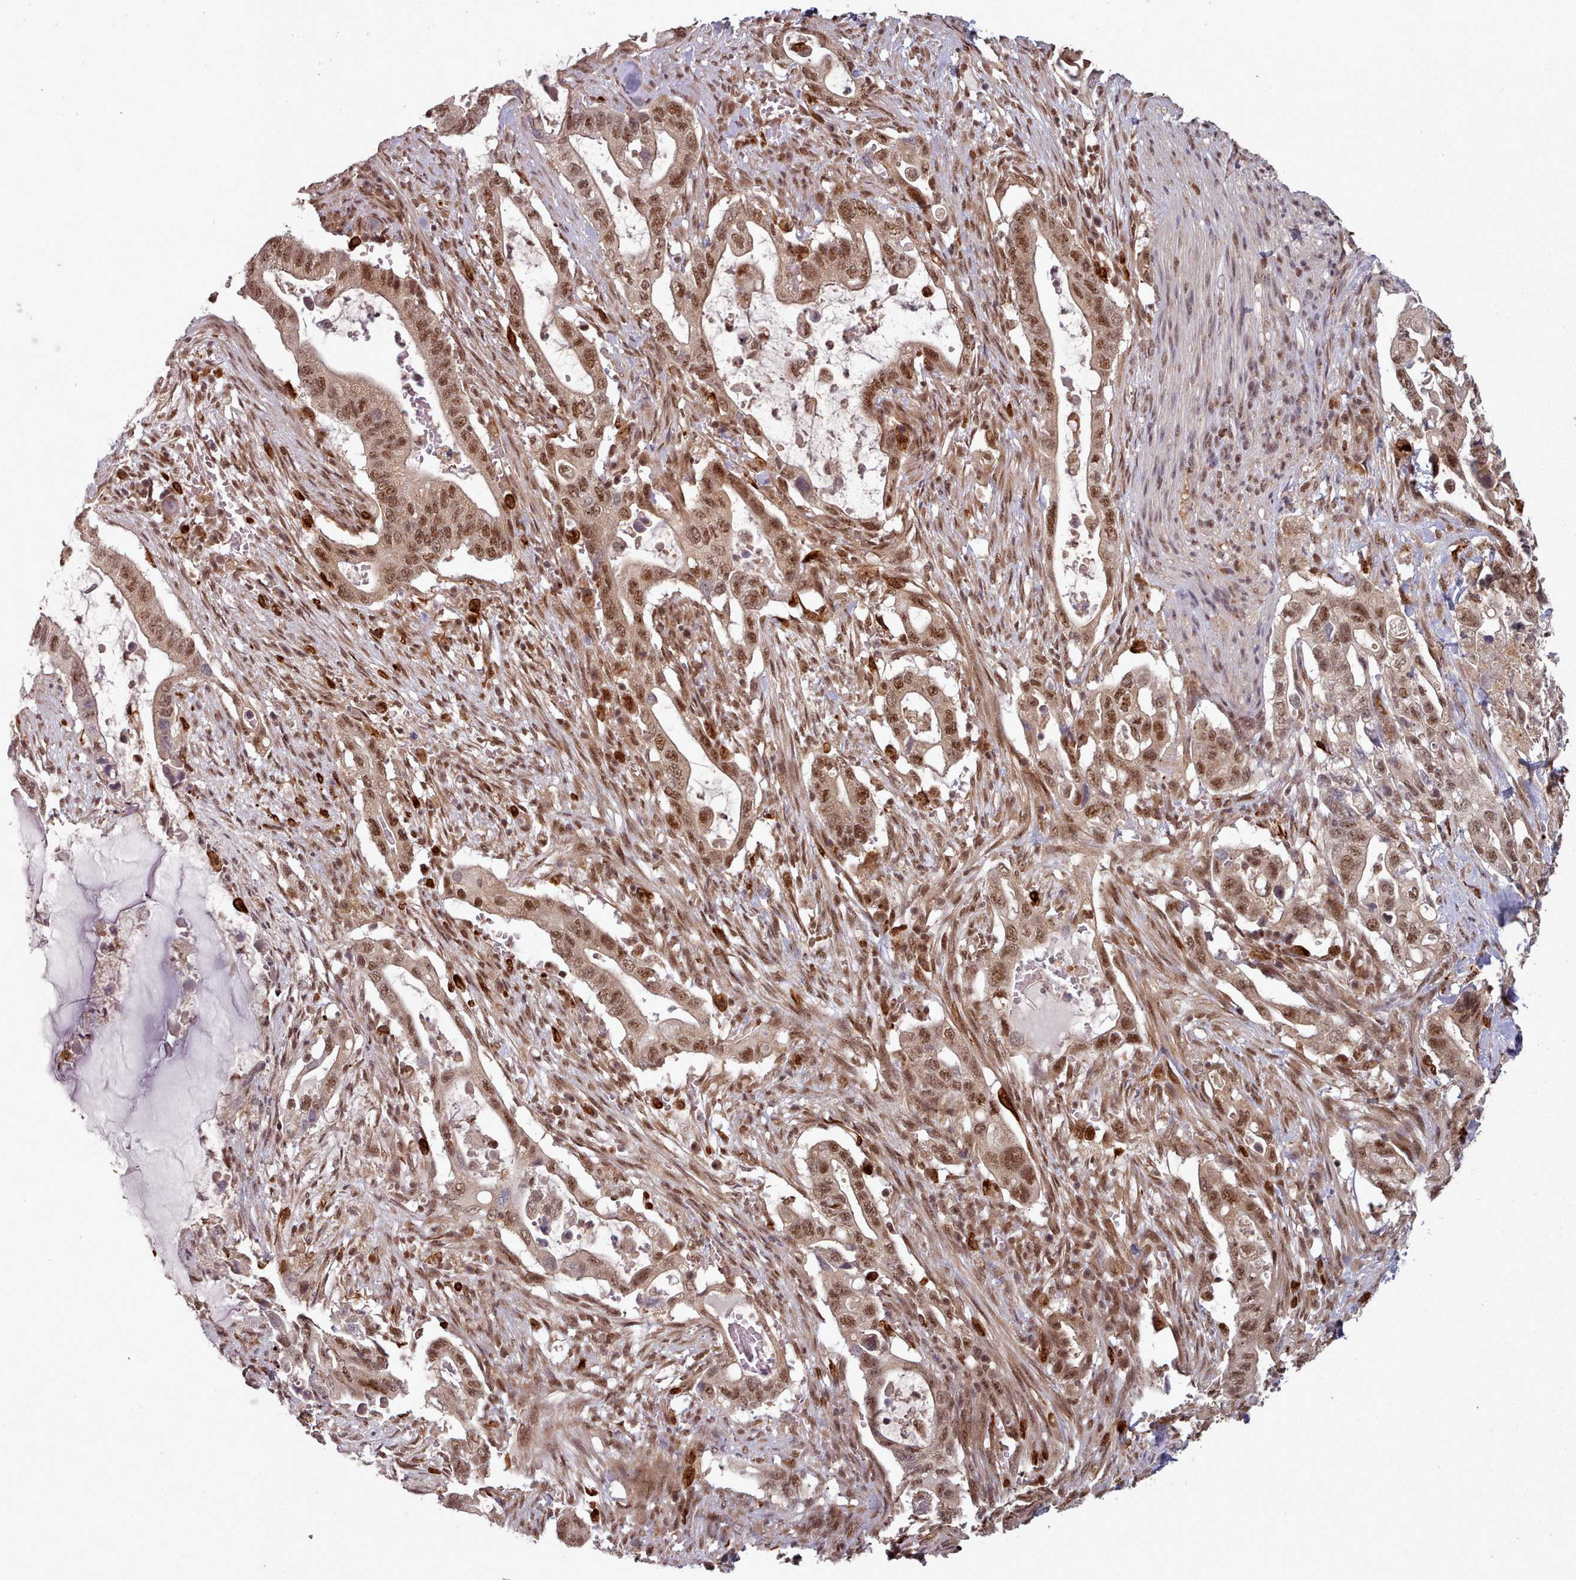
{"staining": {"intensity": "moderate", "quantity": ">75%", "location": "cytoplasmic/membranous,nuclear"}, "tissue": "pancreatic cancer", "cell_type": "Tumor cells", "image_type": "cancer", "snomed": [{"axis": "morphology", "description": "Adenocarcinoma, NOS"}, {"axis": "topography", "description": "Pancreas"}], "caption": "The histopathology image displays staining of pancreatic cancer, revealing moderate cytoplasmic/membranous and nuclear protein staining (brown color) within tumor cells.", "gene": "DHX8", "patient": {"sex": "female", "age": 72}}